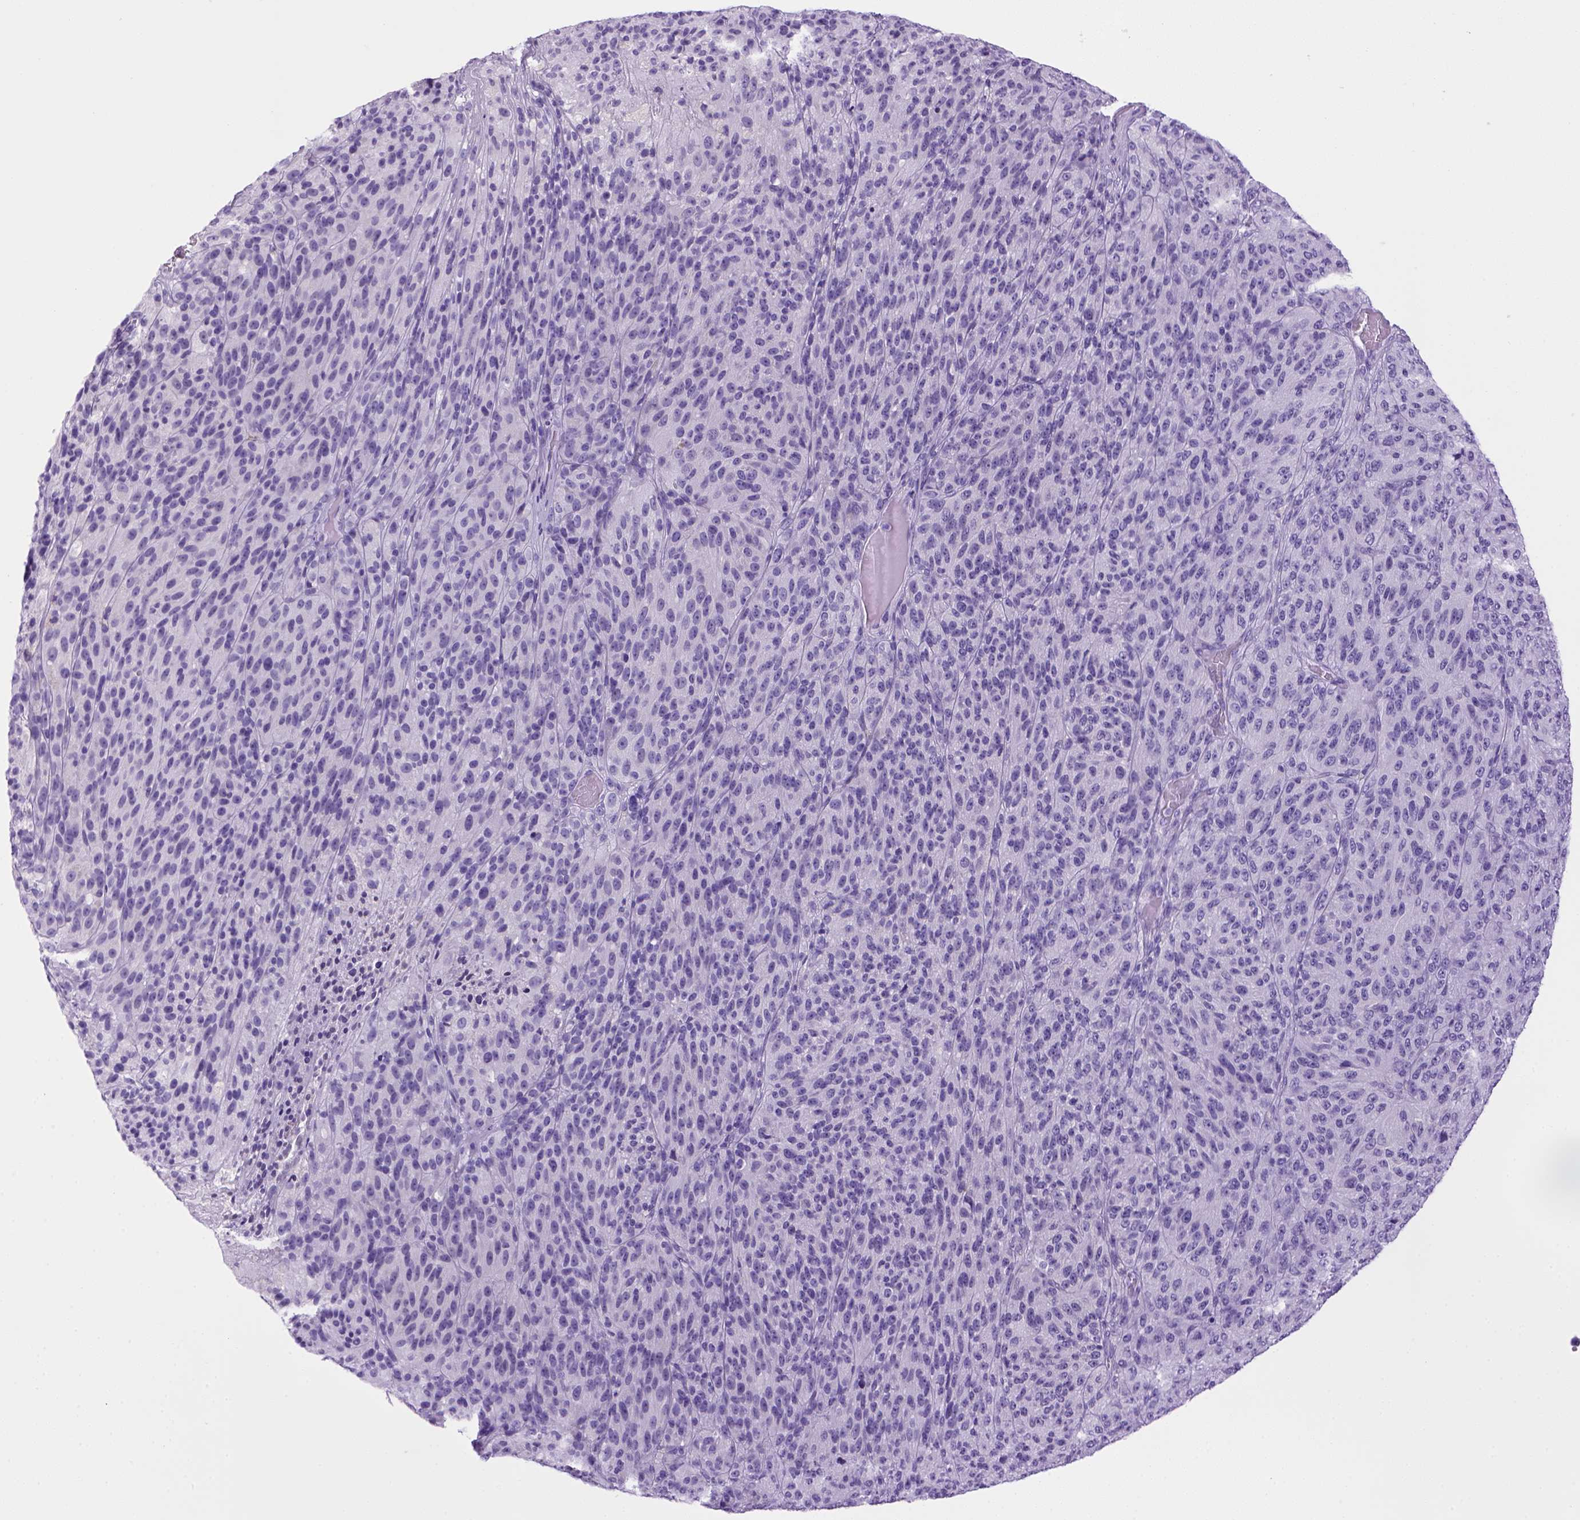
{"staining": {"intensity": "negative", "quantity": "none", "location": "none"}, "tissue": "melanoma", "cell_type": "Tumor cells", "image_type": "cancer", "snomed": [{"axis": "morphology", "description": "Malignant melanoma, Metastatic site"}, {"axis": "topography", "description": "Brain"}], "caption": "Immunohistochemistry of melanoma exhibits no expression in tumor cells.", "gene": "SGCG", "patient": {"sex": "female", "age": 56}}